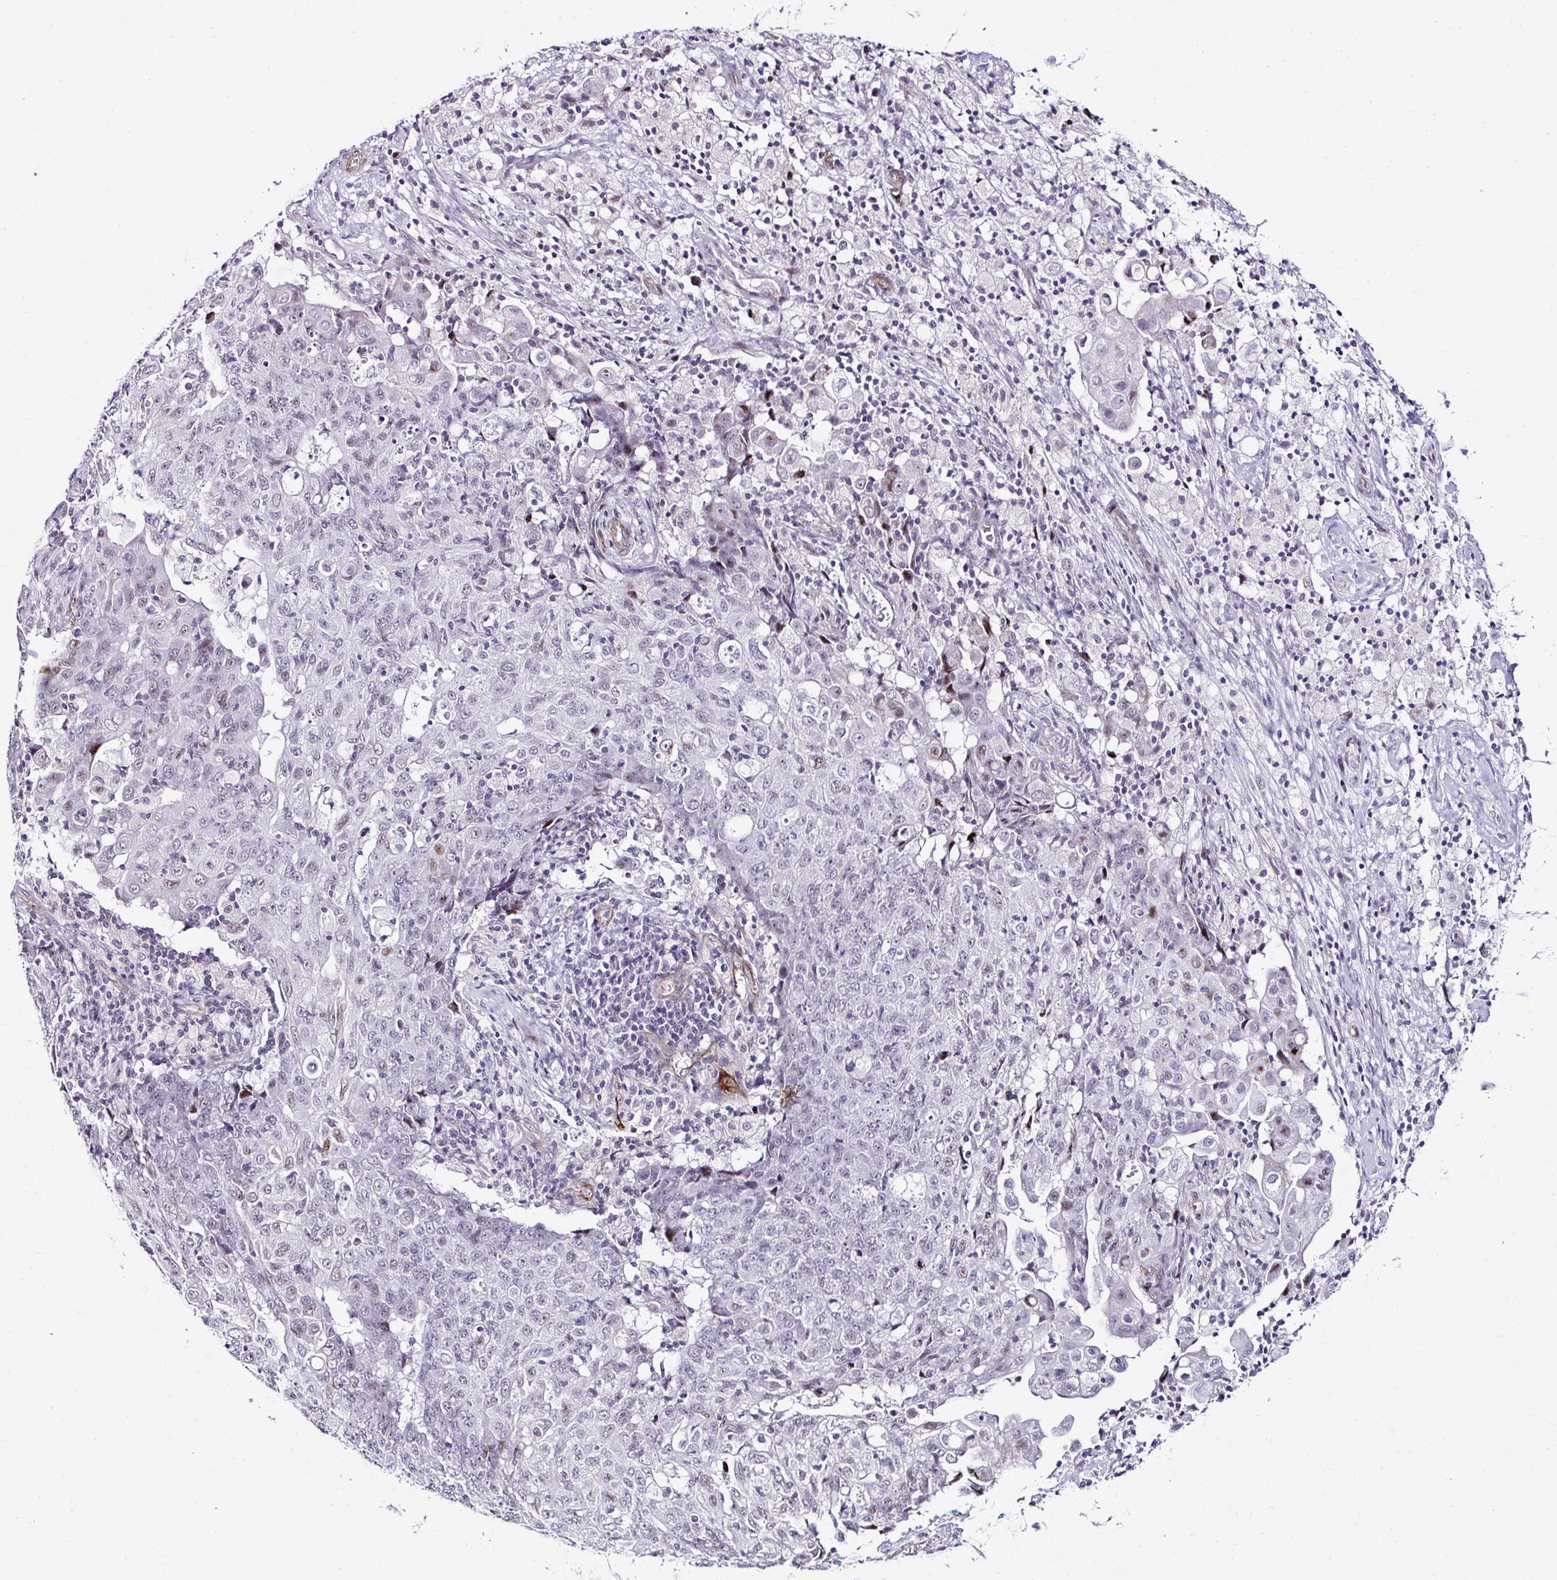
{"staining": {"intensity": "weak", "quantity": "<25%", "location": "nuclear"}, "tissue": "ovarian cancer", "cell_type": "Tumor cells", "image_type": "cancer", "snomed": [{"axis": "morphology", "description": "Carcinoma, endometroid"}, {"axis": "topography", "description": "Ovary"}], "caption": "The histopathology image shows no staining of tumor cells in ovarian cancer (endometroid carcinoma).", "gene": "FBXO34", "patient": {"sex": "female", "age": 42}}